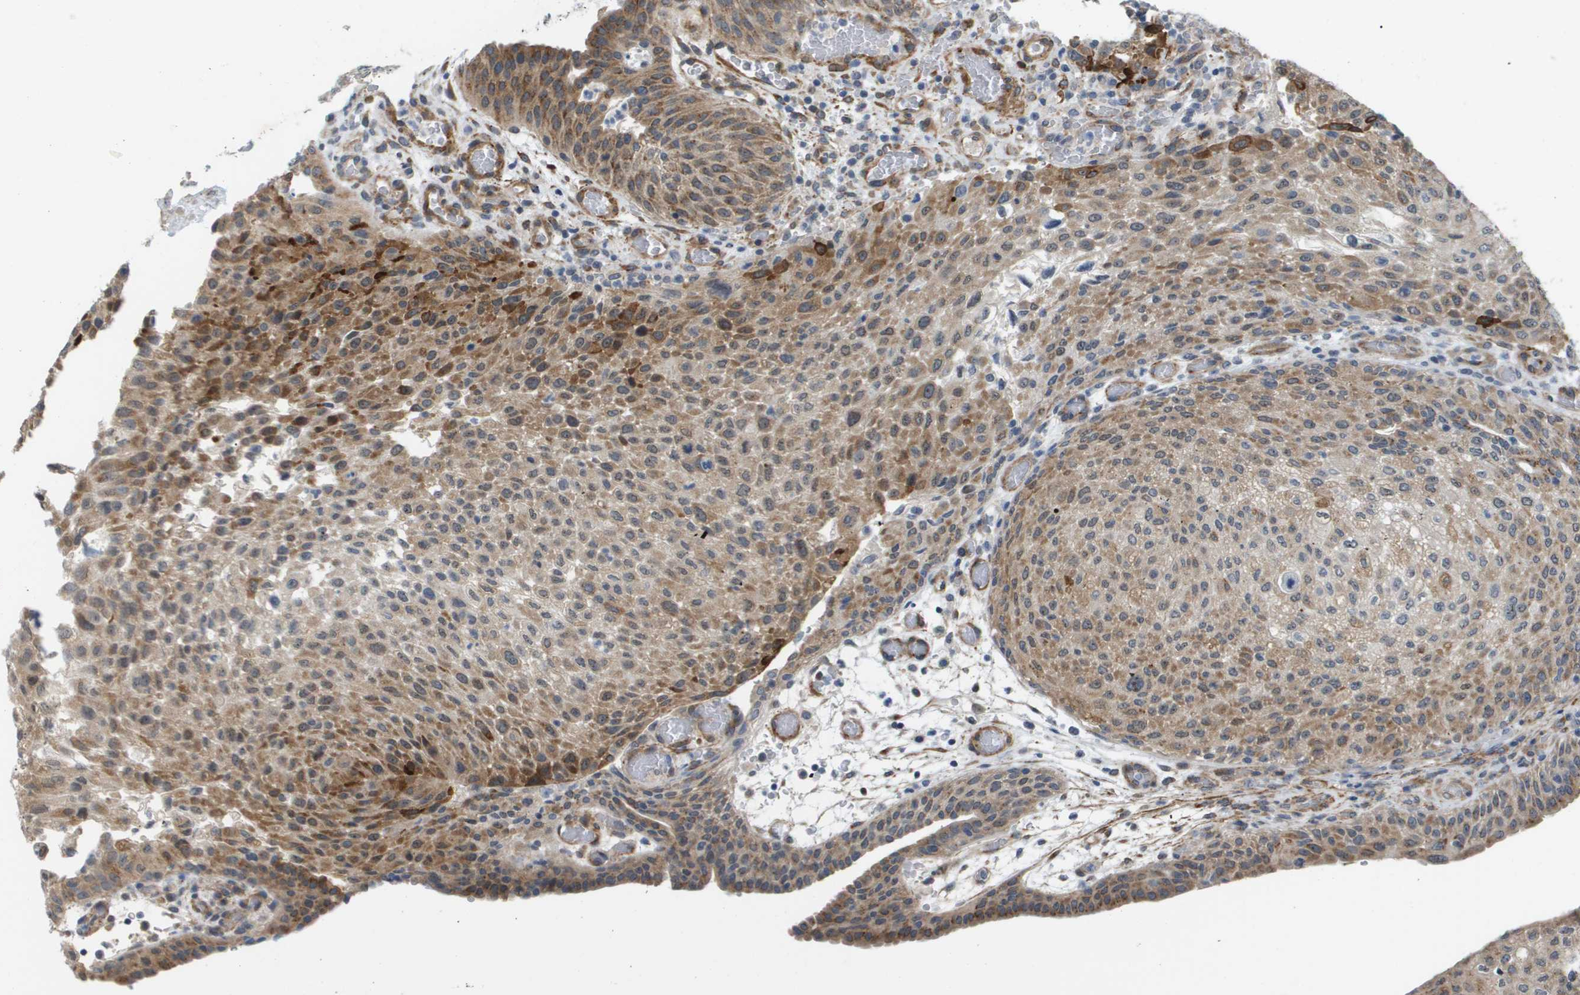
{"staining": {"intensity": "moderate", "quantity": ">75%", "location": "cytoplasmic/membranous"}, "tissue": "urothelial cancer", "cell_type": "Tumor cells", "image_type": "cancer", "snomed": [{"axis": "morphology", "description": "Urothelial carcinoma, Low grade"}, {"axis": "morphology", "description": "Urothelial carcinoma, High grade"}, {"axis": "topography", "description": "Urinary bladder"}], "caption": "Human urothelial carcinoma (high-grade) stained for a protein (brown) exhibits moderate cytoplasmic/membranous positive staining in about >75% of tumor cells.", "gene": "OTUD5", "patient": {"sex": "male", "age": 35}}